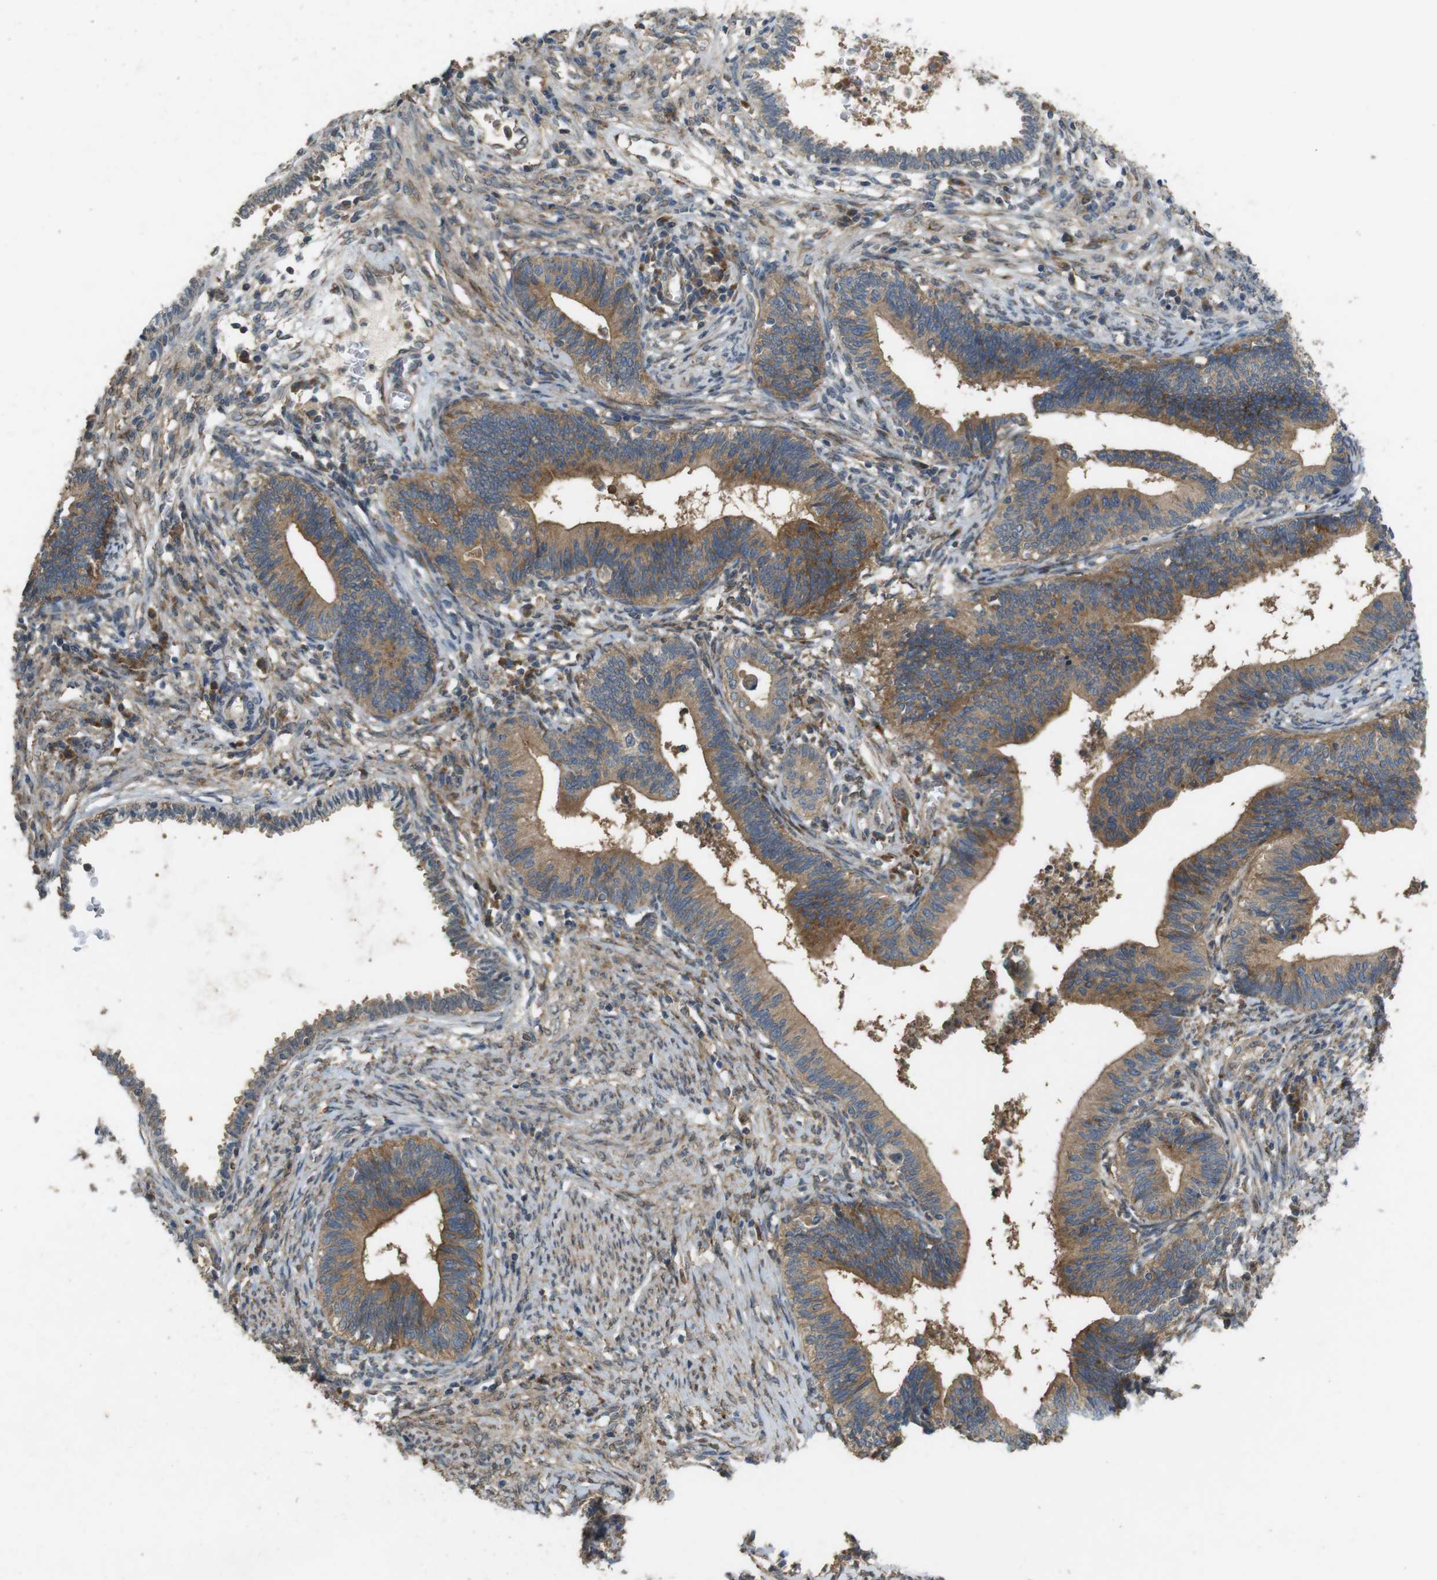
{"staining": {"intensity": "moderate", "quantity": ">75%", "location": "cytoplasmic/membranous"}, "tissue": "cervical cancer", "cell_type": "Tumor cells", "image_type": "cancer", "snomed": [{"axis": "morphology", "description": "Adenocarcinoma, NOS"}, {"axis": "topography", "description": "Cervix"}], "caption": "This is a histology image of immunohistochemistry (IHC) staining of adenocarcinoma (cervical), which shows moderate staining in the cytoplasmic/membranous of tumor cells.", "gene": "ARHGAP24", "patient": {"sex": "female", "age": 44}}